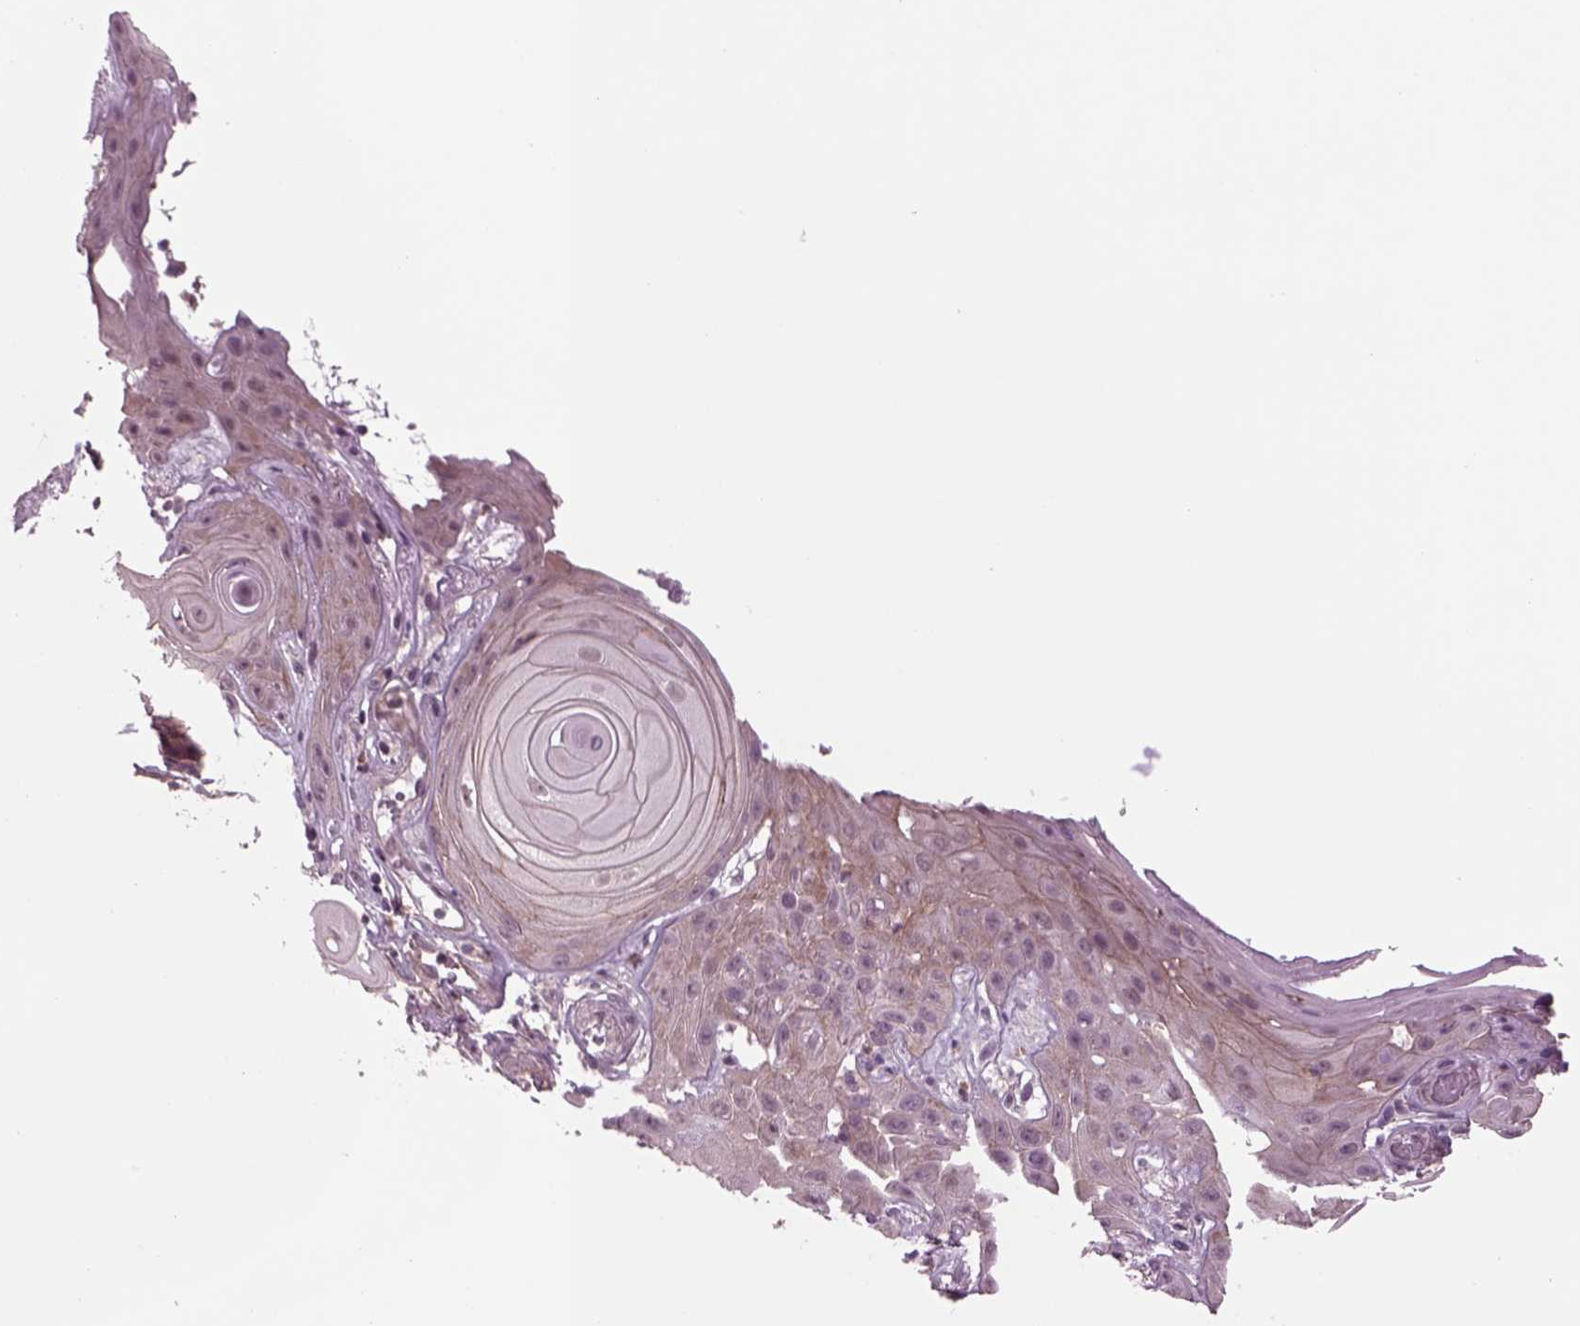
{"staining": {"intensity": "weak", "quantity": "25%-75%", "location": "cytoplasmic/membranous"}, "tissue": "skin cancer", "cell_type": "Tumor cells", "image_type": "cancer", "snomed": [{"axis": "morphology", "description": "Squamous cell carcinoma, NOS"}, {"axis": "topography", "description": "Skin"}], "caption": "High-magnification brightfield microscopy of skin squamous cell carcinoma stained with DAB (brown) and counterstained with hematoxylin (blue). tumor cells exhibit weak cytoplasmic/membranous expression is appreciated in approximately25%-75% of cells. (DAB (3,3'-diaminobenzidine) IHC, brown staining for protein, blue staining for nuclei).", "gene": "ODF3", "patient": {"sex": "male", "age": 62}}